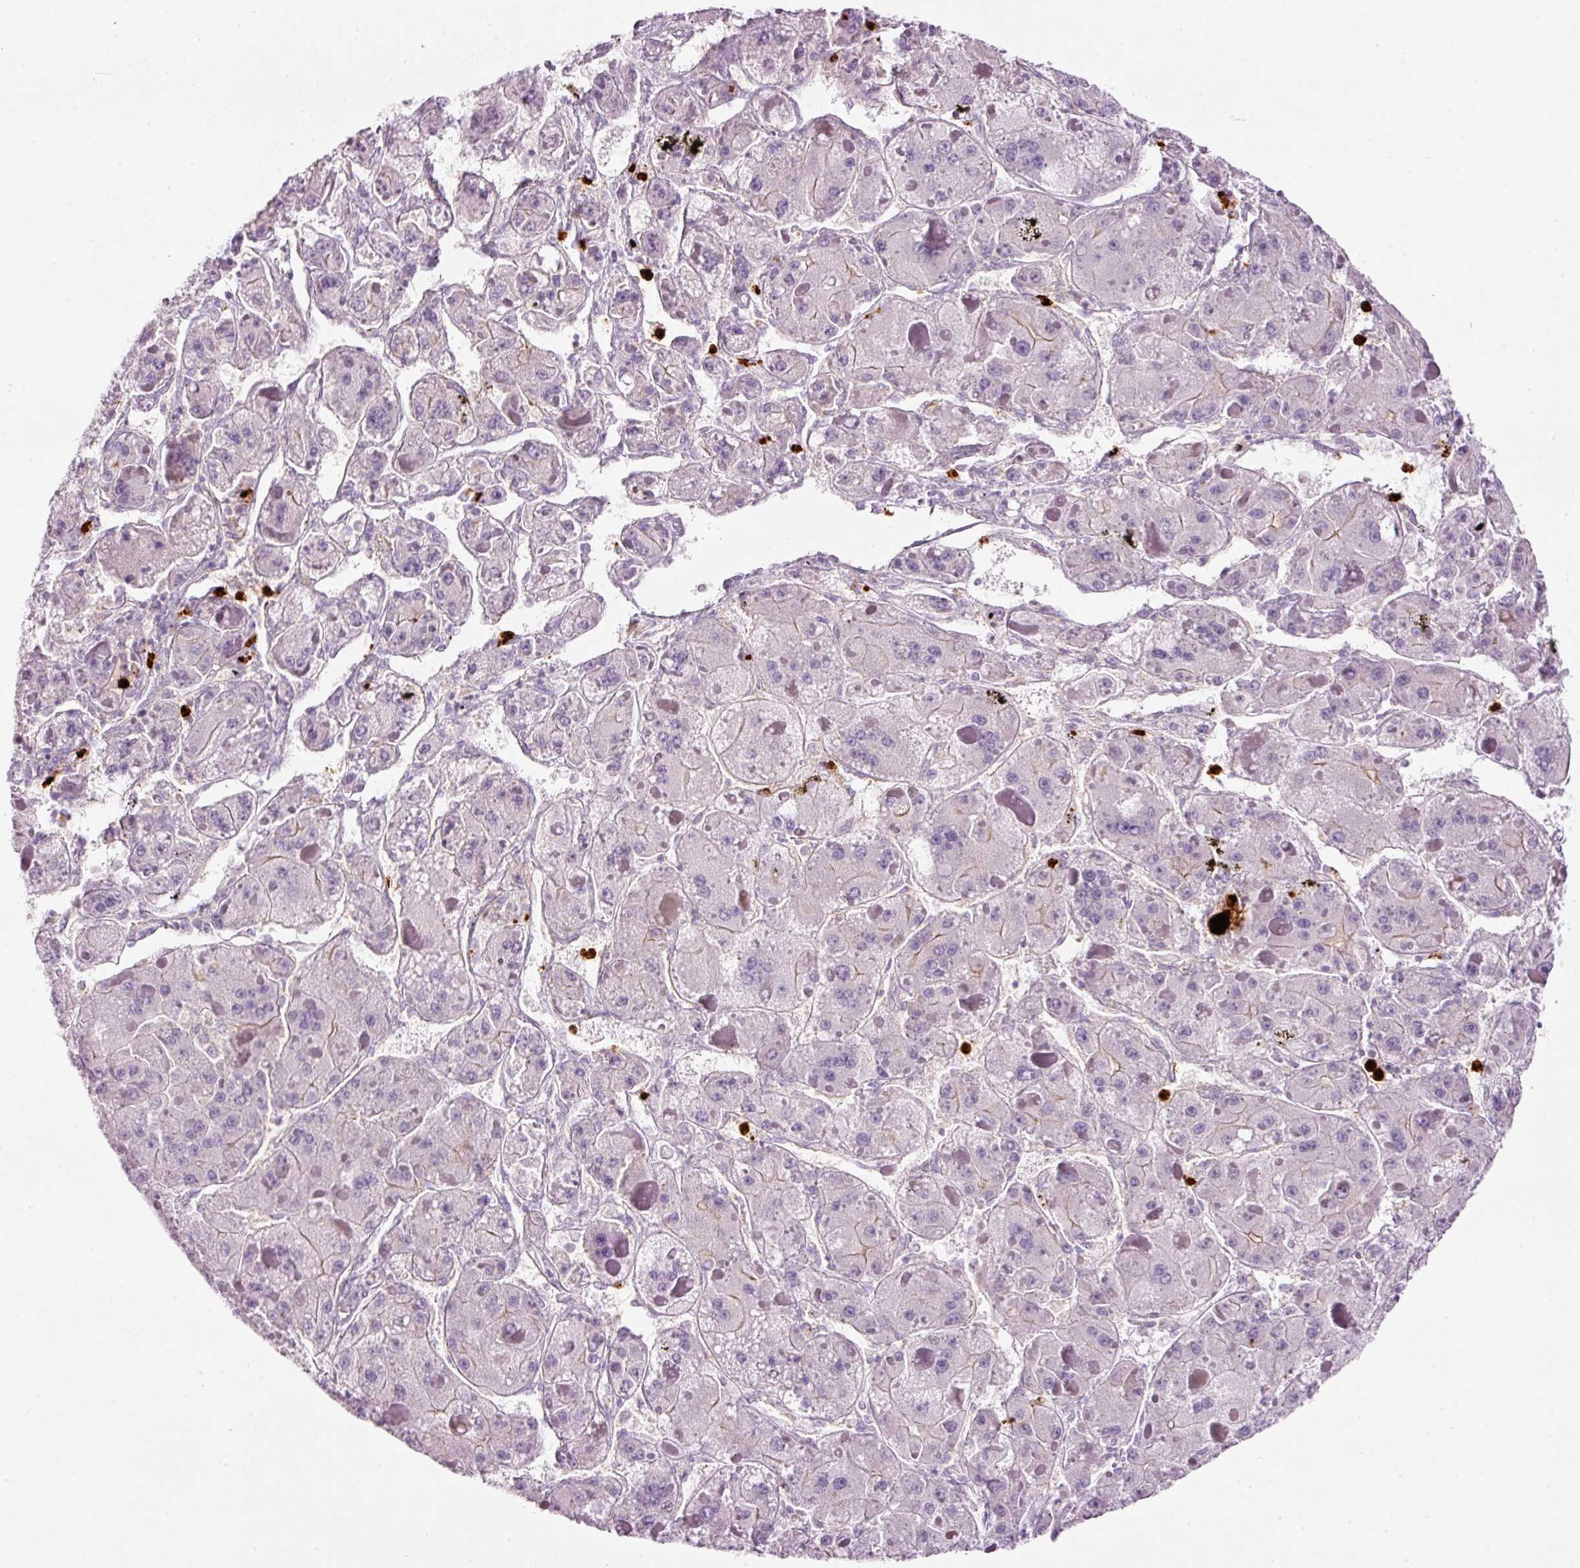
{"staining": {"intensity": "negative", "quantity": "none", "location": "none"}, "tissue": "liver cancer", "cell_type": "Tumor cells", "image_type": "cancer", "snomed": [{"axis": "morphology", "description": "Carcinoma, Hepatocellular, NOS"}, {"axis": "topography", "description": "Liver"}], "caption": "This image is of hepatocellular carcinoma (liver) stained with immunohistochemistry (IHC) to label a protein in brown with the nuclei are counter-stained blue. There is no expression in tumor cells.", "gene": "MAP3K3", "patient": {"sex": "female", "age": 73}}